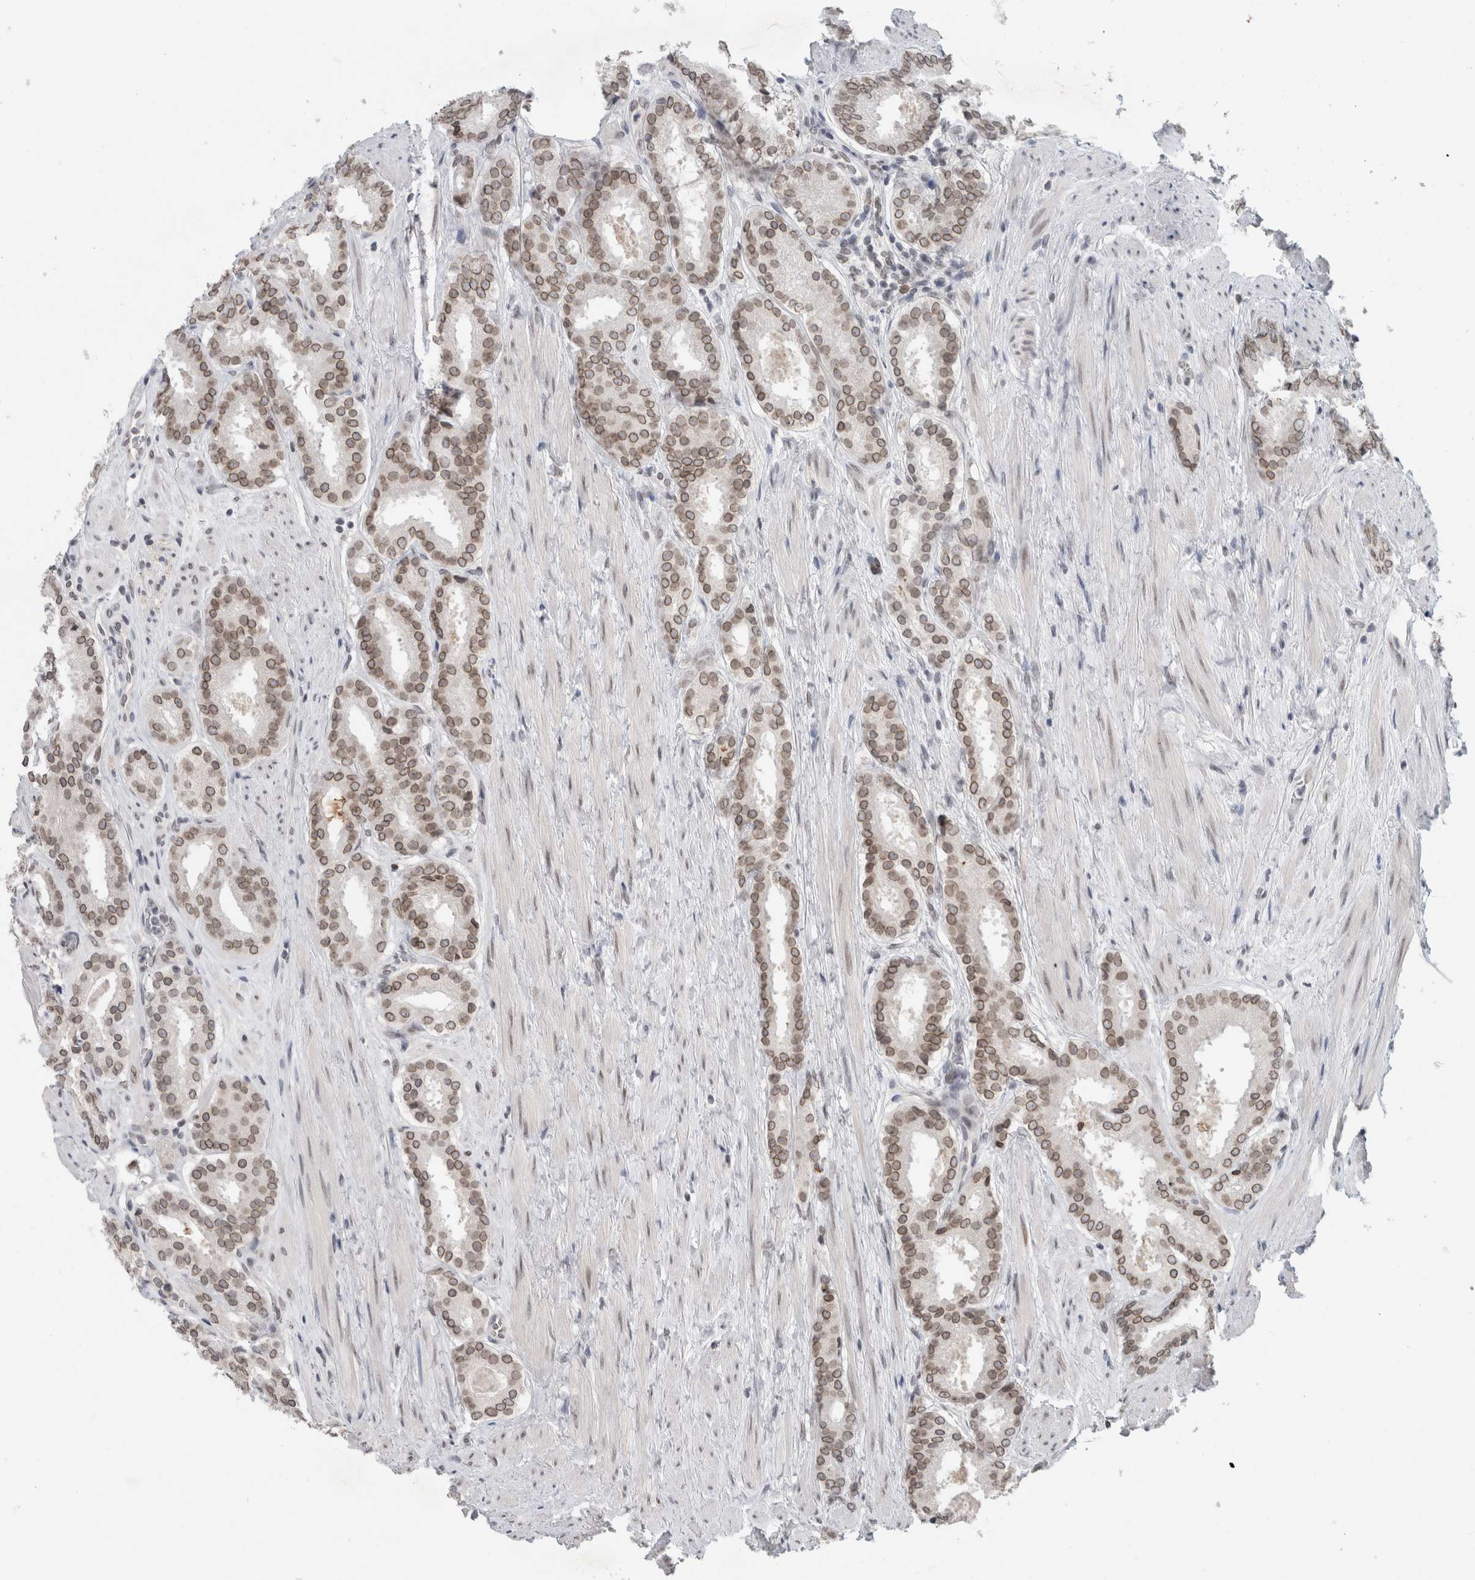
{"staining": {"intensity": "weak", "quantity": ">75%", "location": "cytoplasmic/membranous,nuclear"}, "tissue": "prostate cancer", "cell_type": "Tumor cells", "image_type": "cancer", "snomed": [{"axis": "morphology", "description": "Adenocarcinoma, Low grade"}, {"axis": "topography", "description": "Prostate"}], "caption": "About >75% of tumor cells in adenocarcinoma (low-grade) (prostate) show weak cytoplasmic/membranous and nuclear protein positivity as visualized by brown immunohistochemical staining.", "gene": "ZNF770", "patient": {"sex": "male", "age": 69}}